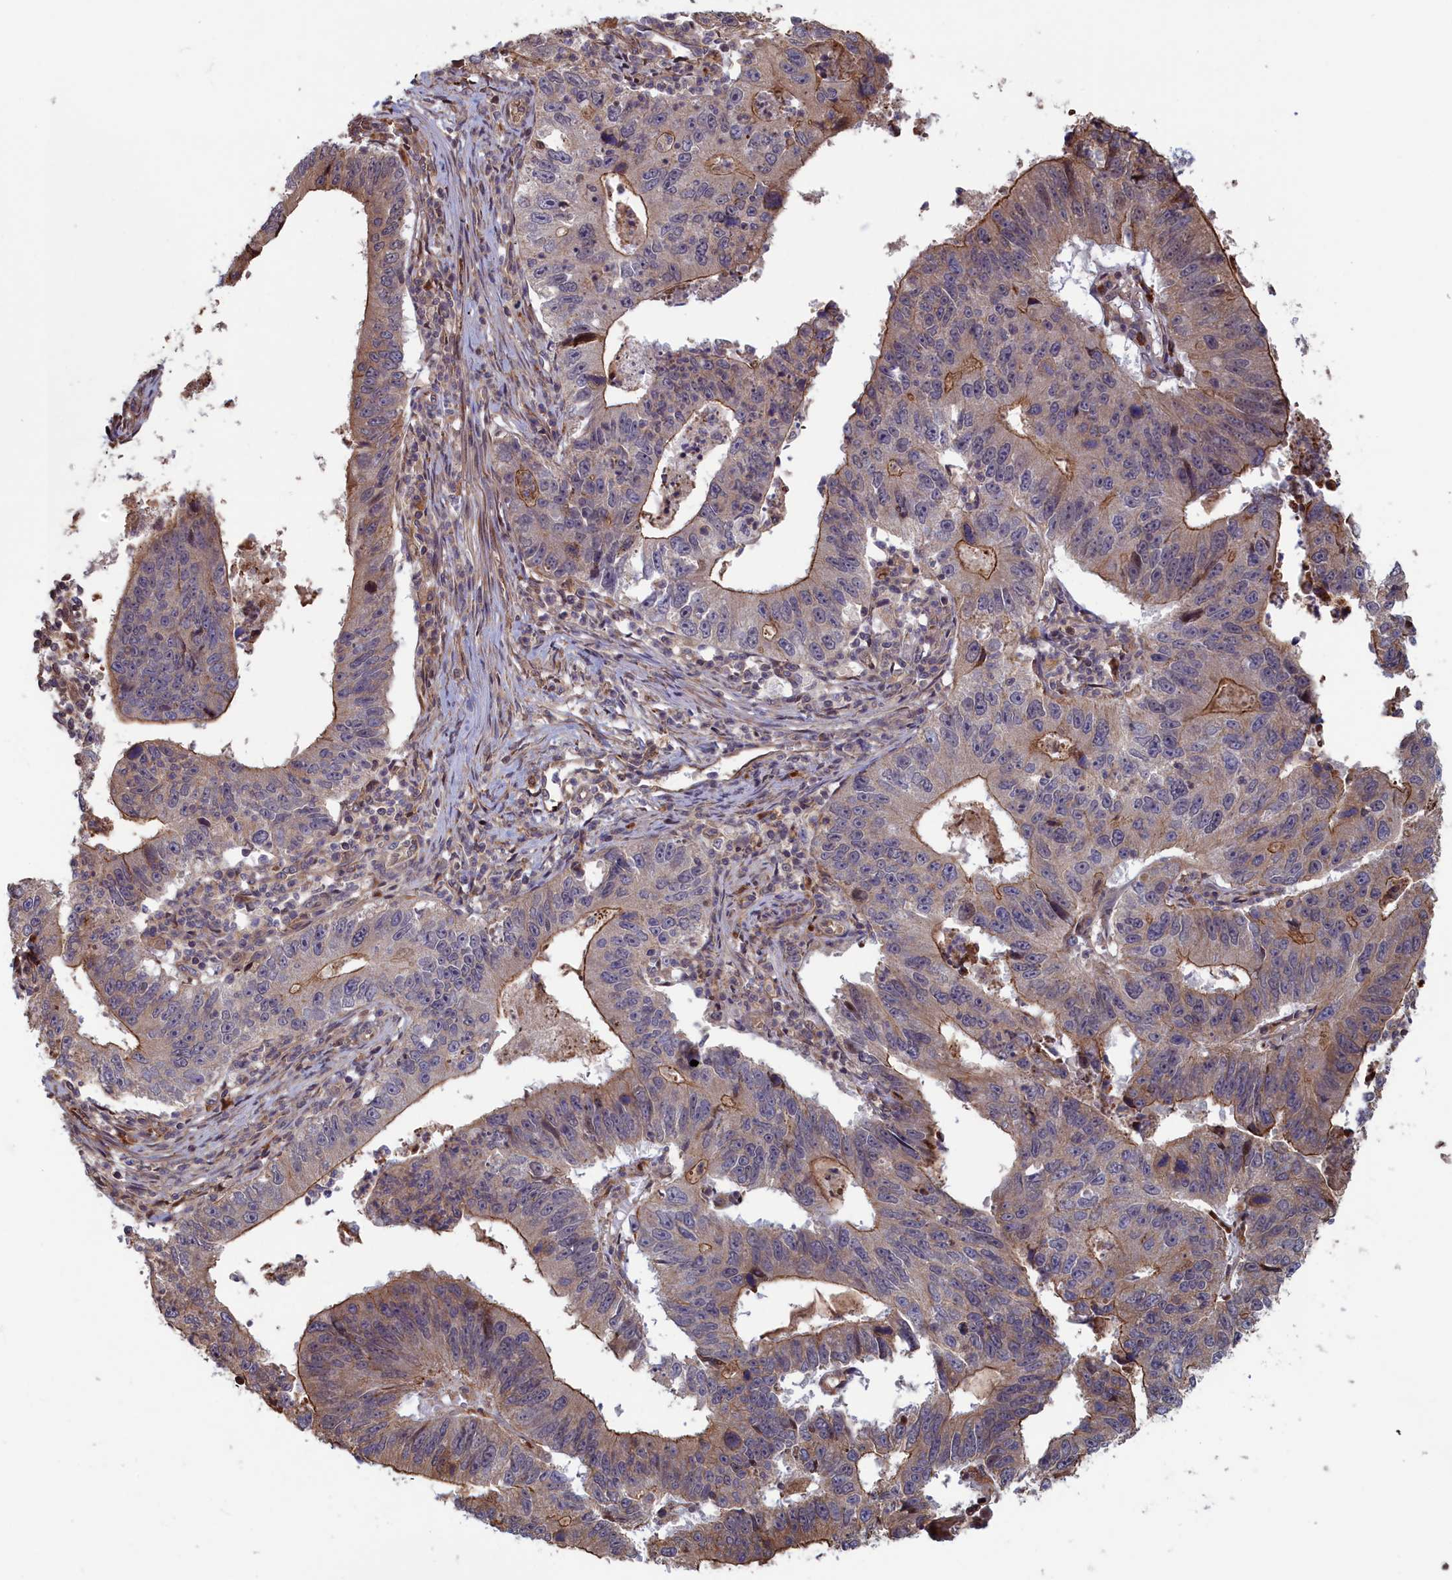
{"staining": {"intensity": "moderate", "quantity": "25%-75%", "location": "cytoplasmic/membranous"}, "tissue": "stomach cancer", "cell_type": "Tumor cells", "image_type": "cancer", "snomed": [{"axis": "morphology", "description": "Adenocarcinoma, NOS"}, {"axis": "topography", "description": "Stomach"}], "caption": "Immunohistochemistry (IHC) (DAB) staining of human stomach adenocarcinoma exhibits moderate cytoplasmic/membranous protein staining in approximately 25%-75% of tumor cells.", "gene": "RILPL1", "patient": {"sex": "male", "age": 59}}